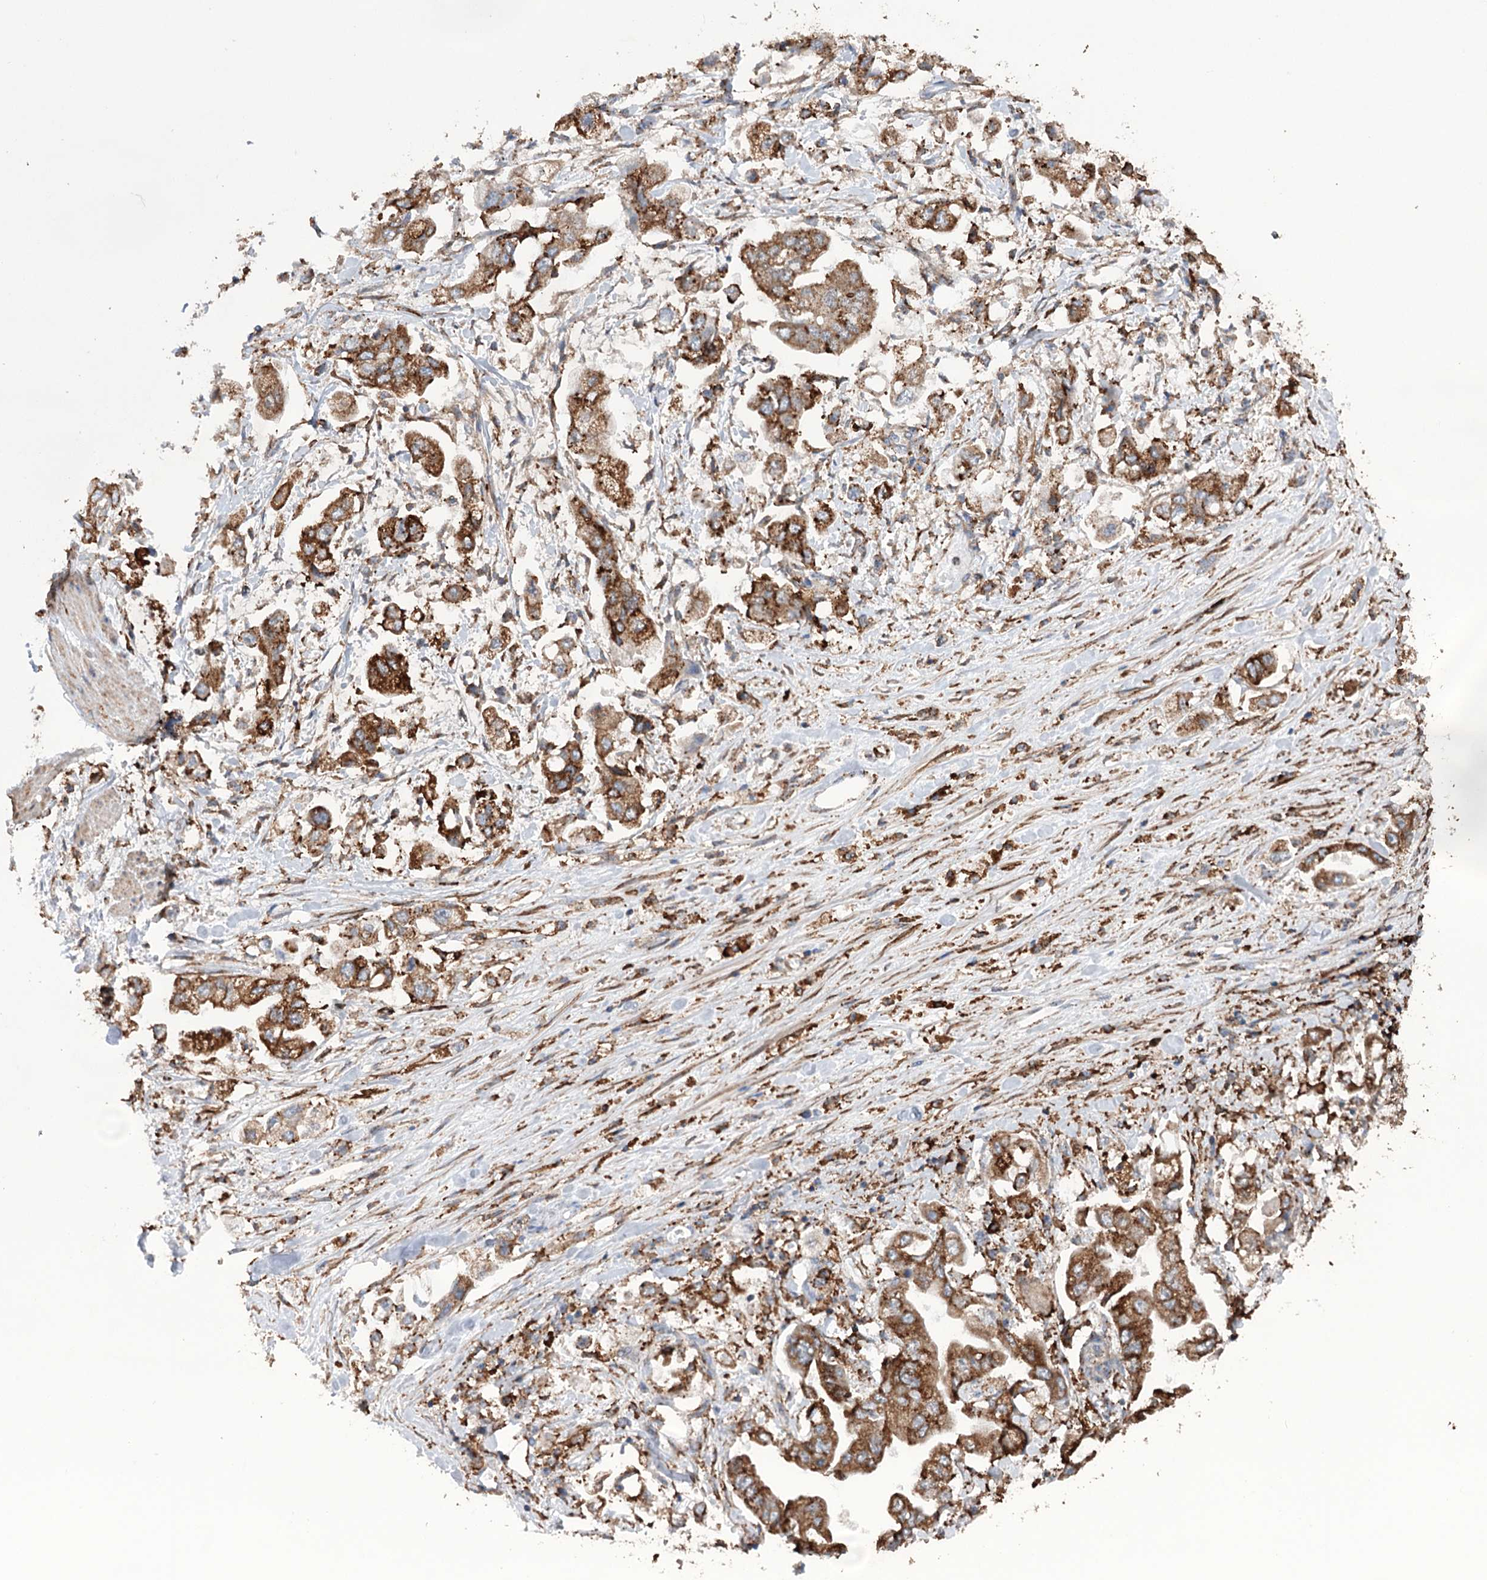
{"staining": {"intensity": "strong", "quantity": ">75%", "location": "cytoplasmic/membranous"}, "tissue": "stomach cancer", "cell_type": "Tumor cells", "image_type": "cancer", "snomed": [{"axis": "morphology", "description": "Adenocarcinoma, NOS"}, {"axis": "topography", "description": "Stomach"}], "caption": "Human stomach cancer stained with a protein marker reveals strong staining in tumor cells.", "gene": "TRIM71", "patient": {"sex": "male", "age": 62}}